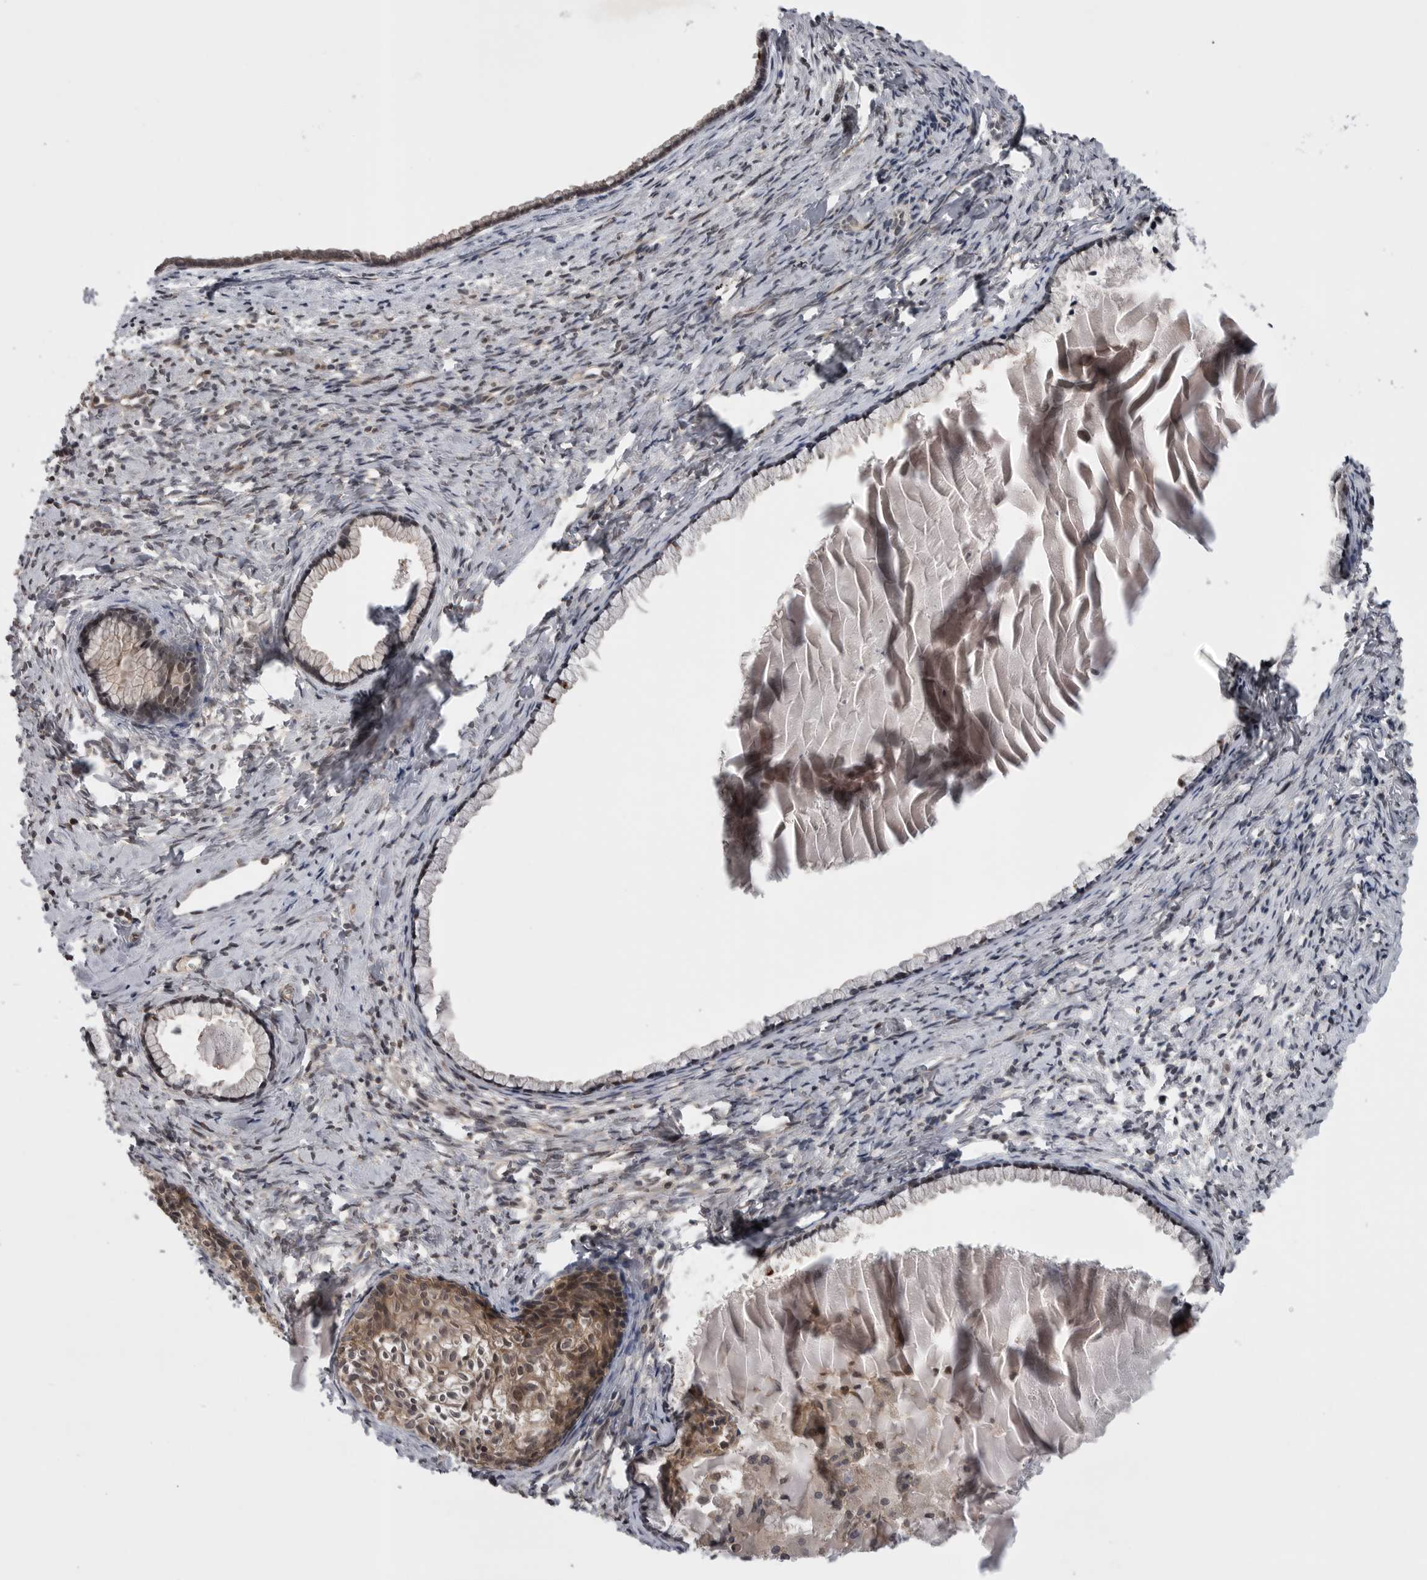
{"staining": {"intensity": "strong", "quantity": "<25%", "location": "cytoplasmic/membranous"}, "tissue": "cervix", "cell_type": "Glandular cells", "image_type": "normal", "snomed": [{"axis": "morphology", "description": "Normal tissue, NOS"}, {"axis": "topography", "description": "Cervix"}], "caption": "Protein staining exhibits strong cytoplasmic/membranous positivity in approximately <25% of glandular cells in unremarkable cervix.", "gene": "AOAH", "patient": {"sex": "female", "age": 75}}